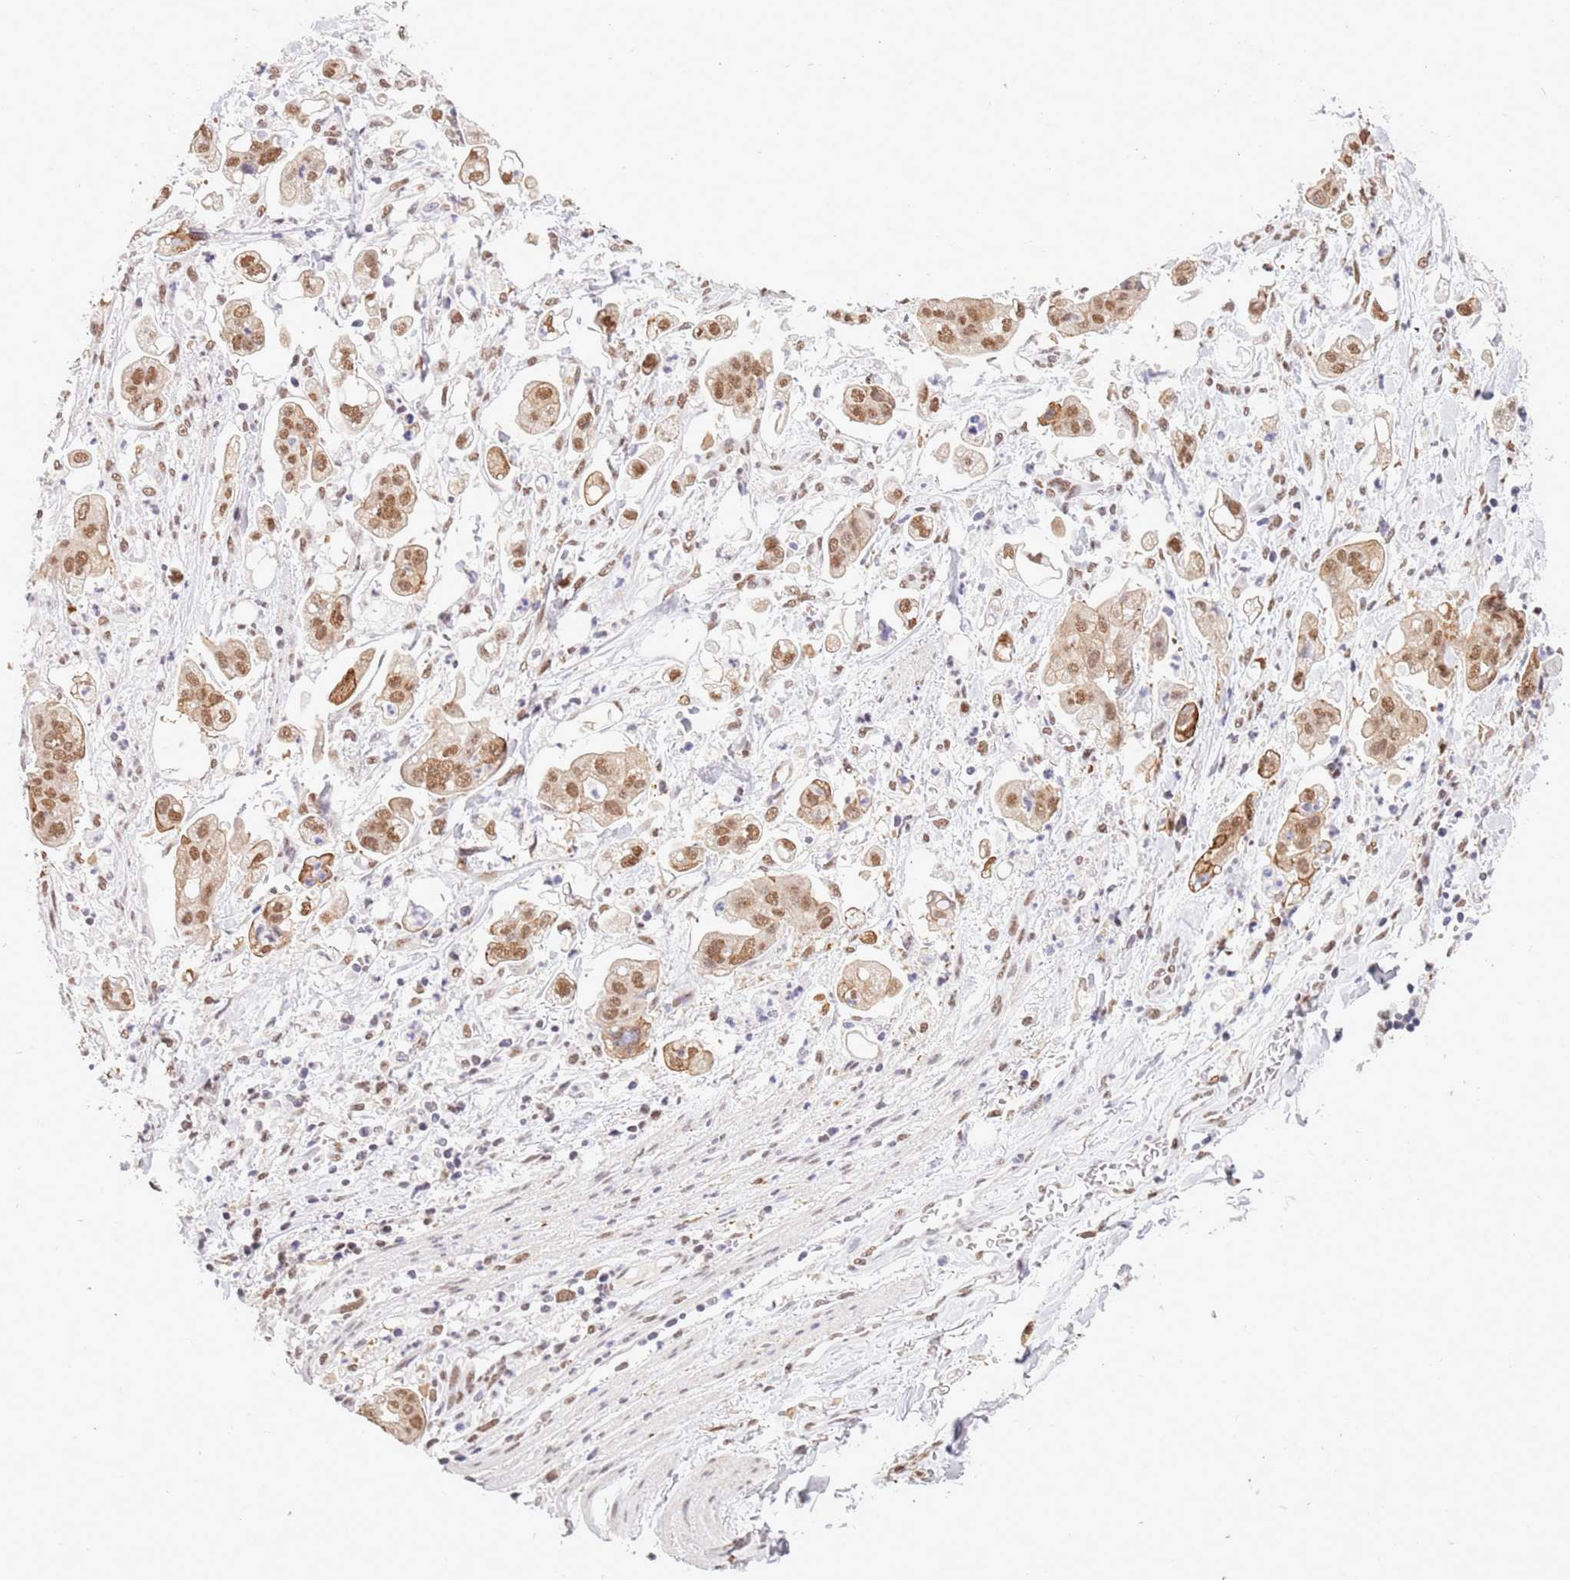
{"staining": {"intensity": "moderate", "quantity": ">75%", "location": "nuclear"}, "tissue": "stomach cancer", "cell_type": "Tumor cells", "image_type": "cancer", "snomed": [{"axis": "morphology", "description": "Adenocarcinoma, NOS"}, {"axis": "topography", "description": "Stomach"}], "caption": "Immunohistochemical staining of human adenocarcinoma (stomach) displays medium levels of moderate nuclear staining in approximately >75% of tumor cells. Ihc stains the protein in brown and the nuclei are stained blue.", "gene": "TRIM32", "patient": {"sex": "male", "age": 62}}